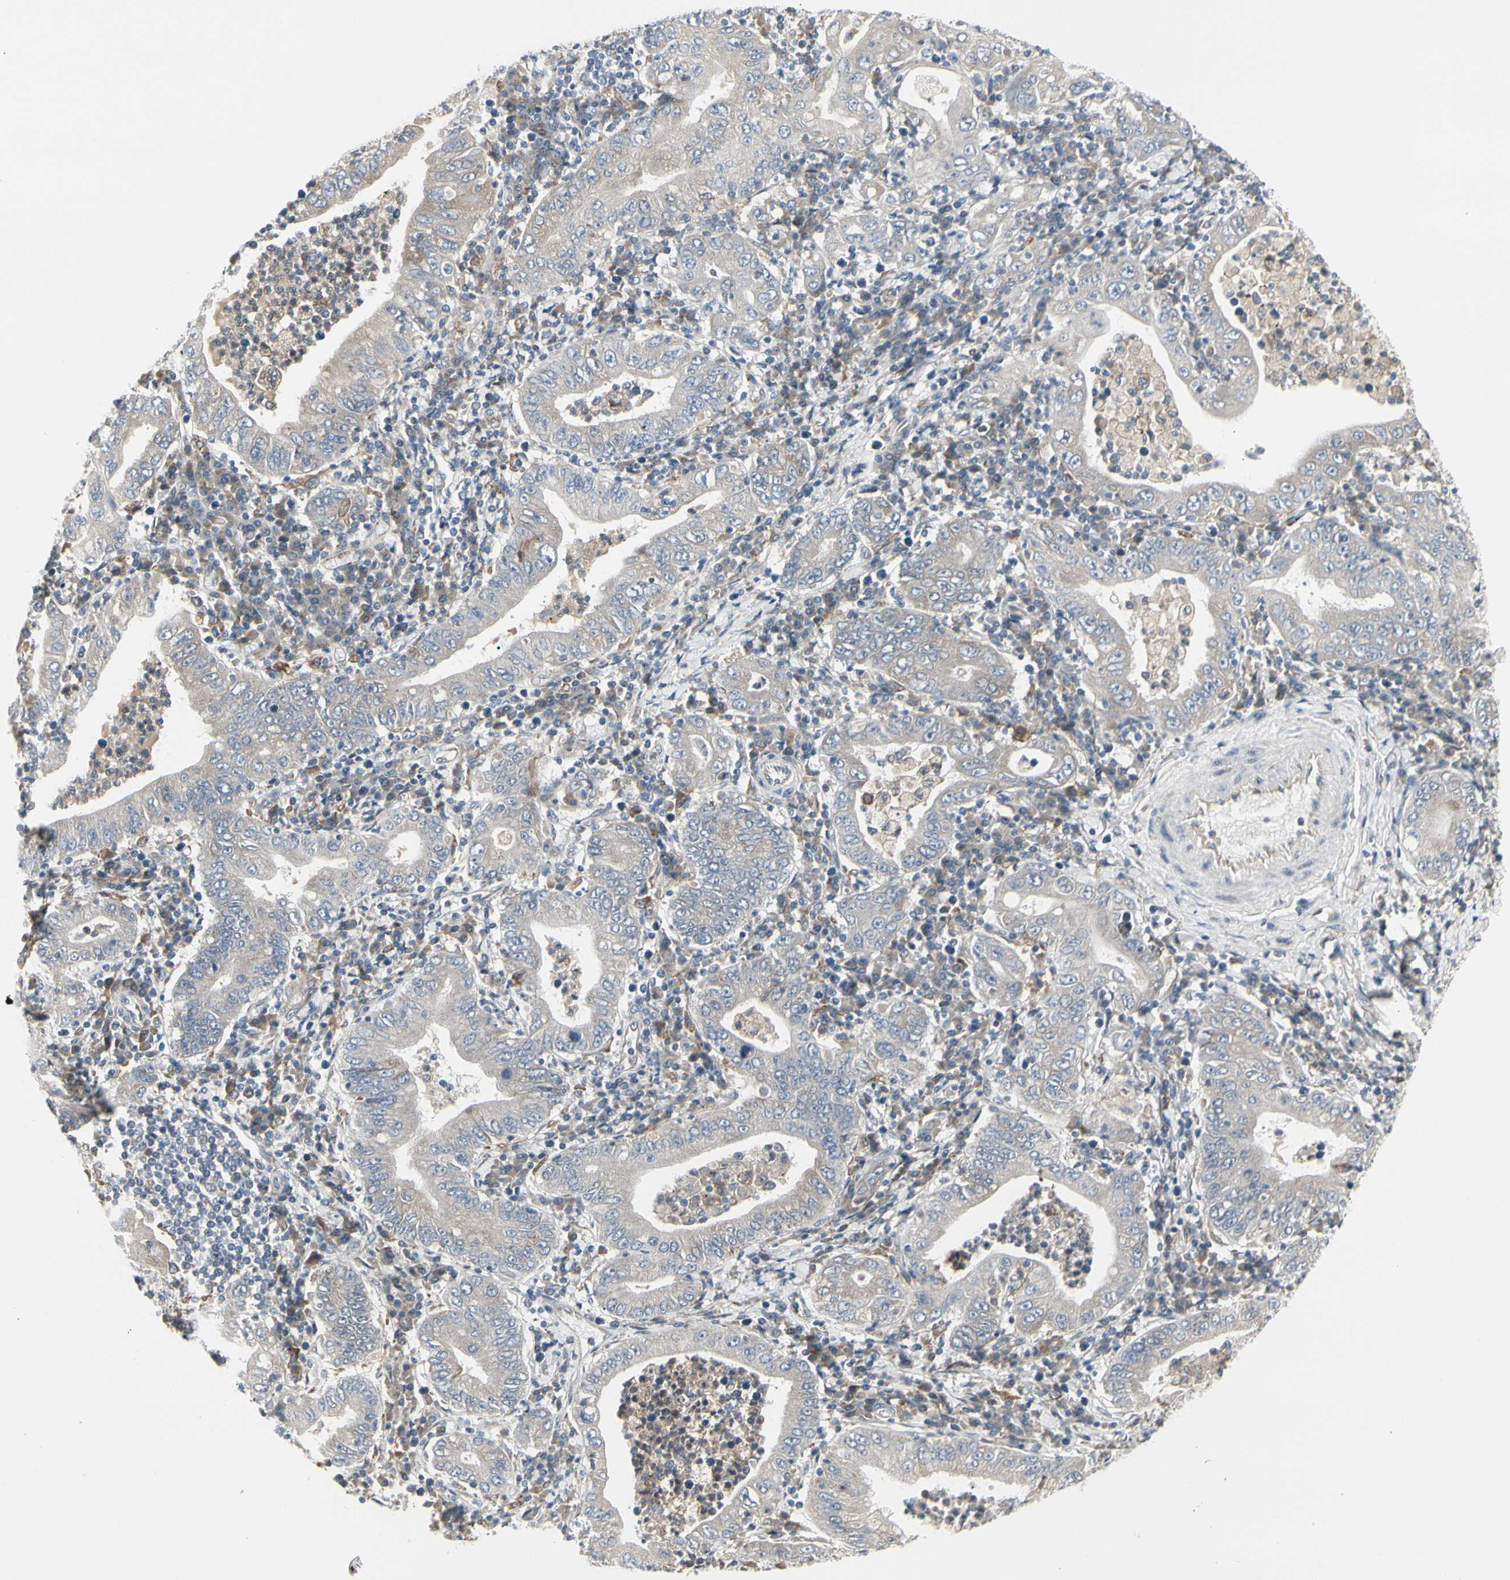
{"staining": {"intensity": "weak", "quantity": "25%-75%", "location": "cytoplasmic/membranous"}, "tissue": "stomach cancer", "cell_type": "Tumor cells", "image_type": "cancer", "snomed": [{"axis": "morphology", "description": "Normal tissue, NOS"}, {"axis": "morphology", "description": "Adenocarcinoma, NOS"}, {"axis": "topography", "description": "Esophagus"}, {"axis": "topography", "description": "Stomach, upper"}, {"axis": "topography", "description": "Peripheral nerve tissue"}], "caption": "Protein expression analysis of human adenocarcinoma (stomach) reveals weak cytoplasmic/membranous expression in about 25%-75% of tumor cells.", "gene": "GRN", "patient": {"sex": "male", "age": 62}}